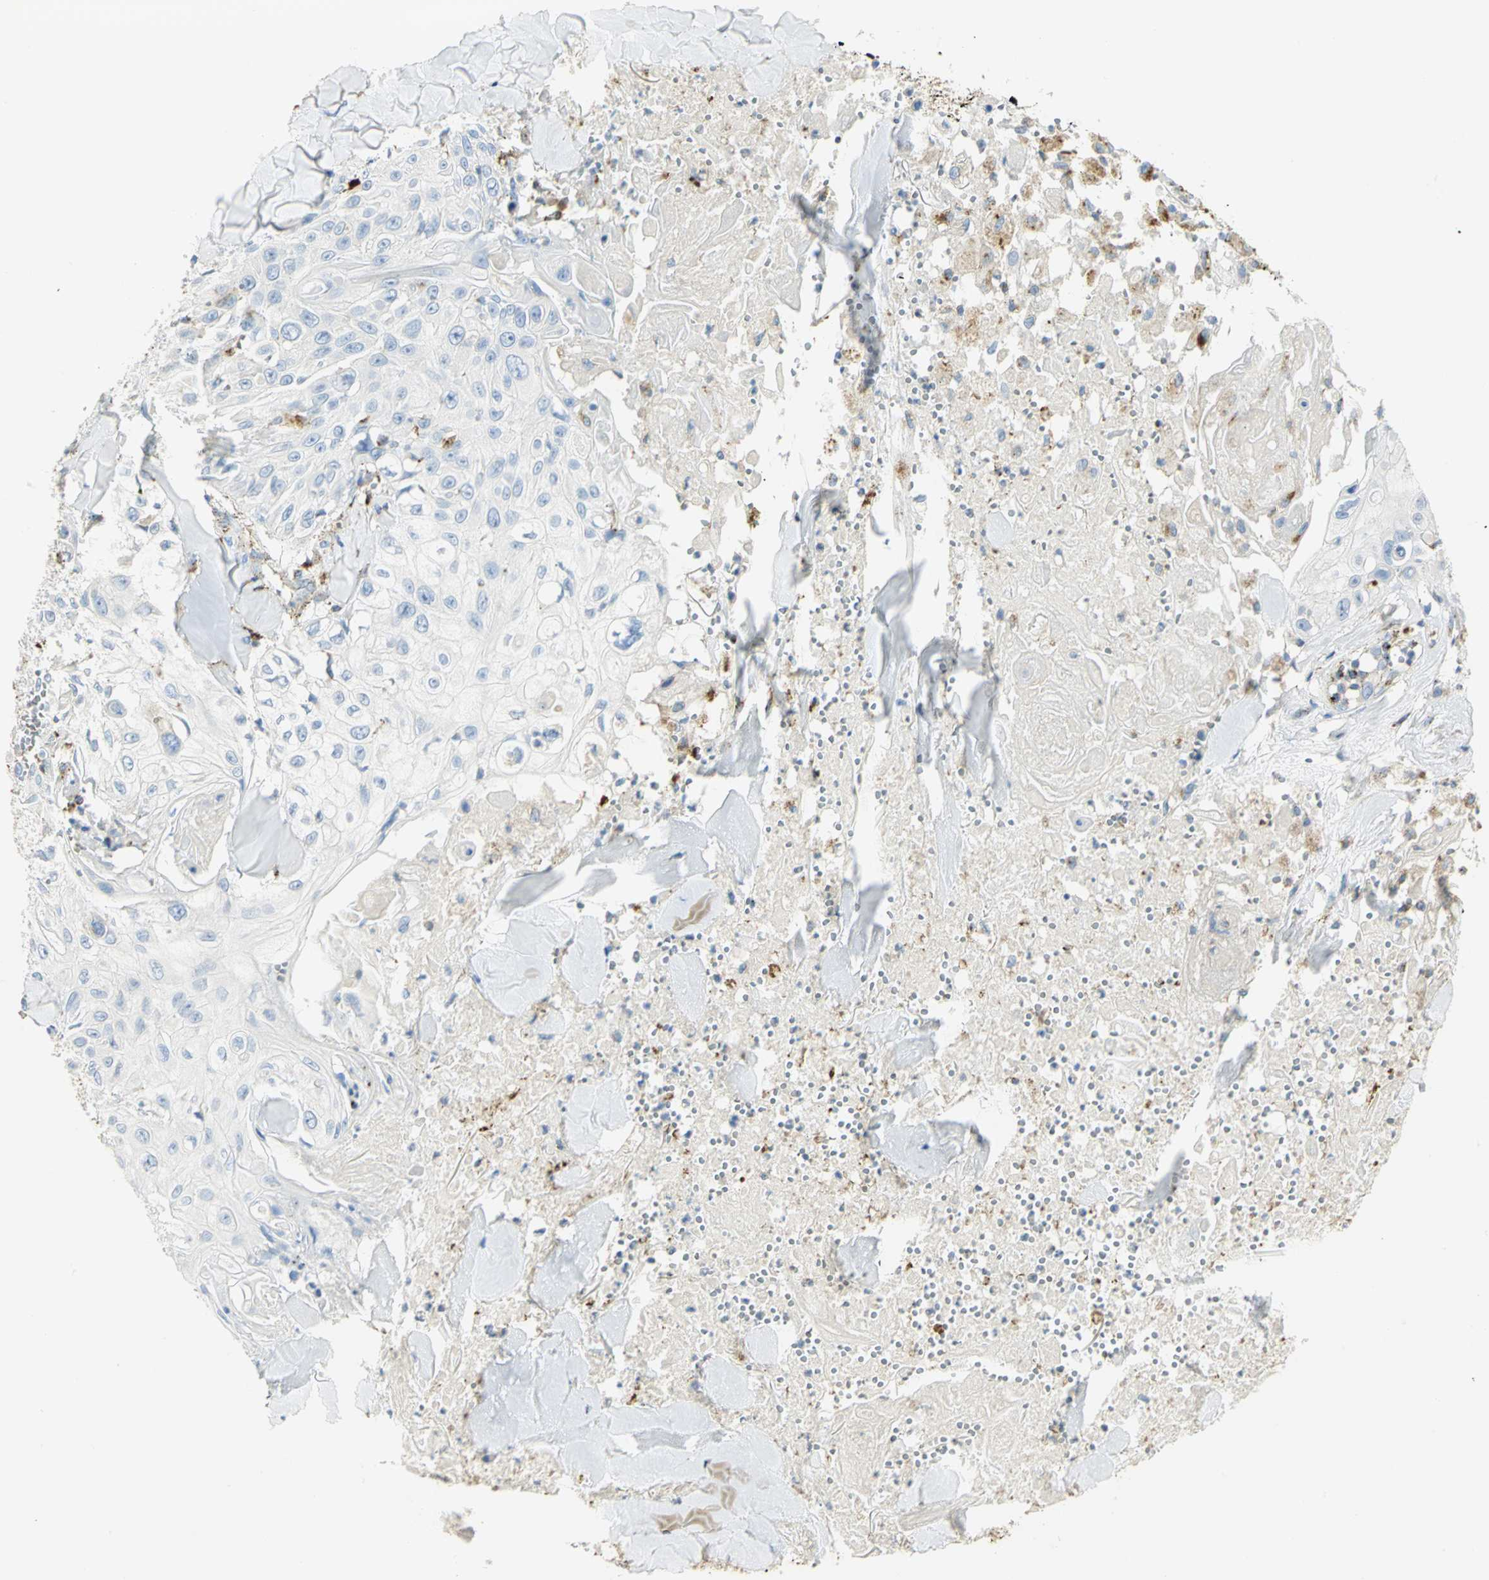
{"staining": {"intensity": "weak", "quantity": "<25%", "location": "cytoplasmic/membranous"}, "tissue": "skin cancer", "cell_type": "Tumor cells", "image_type": "cancer", "snomed": [{"axis": "morphology", "description": "Squamous cell carcinoma, NOS"}, {"axis": "topography", "description": "Skin"}], "caption": "Skin cancer was stained to show a protein in brown. There is no significant staining in tumor cells.", "gene": "ARSA", "patient": {"sex": "male", "age": 86}}